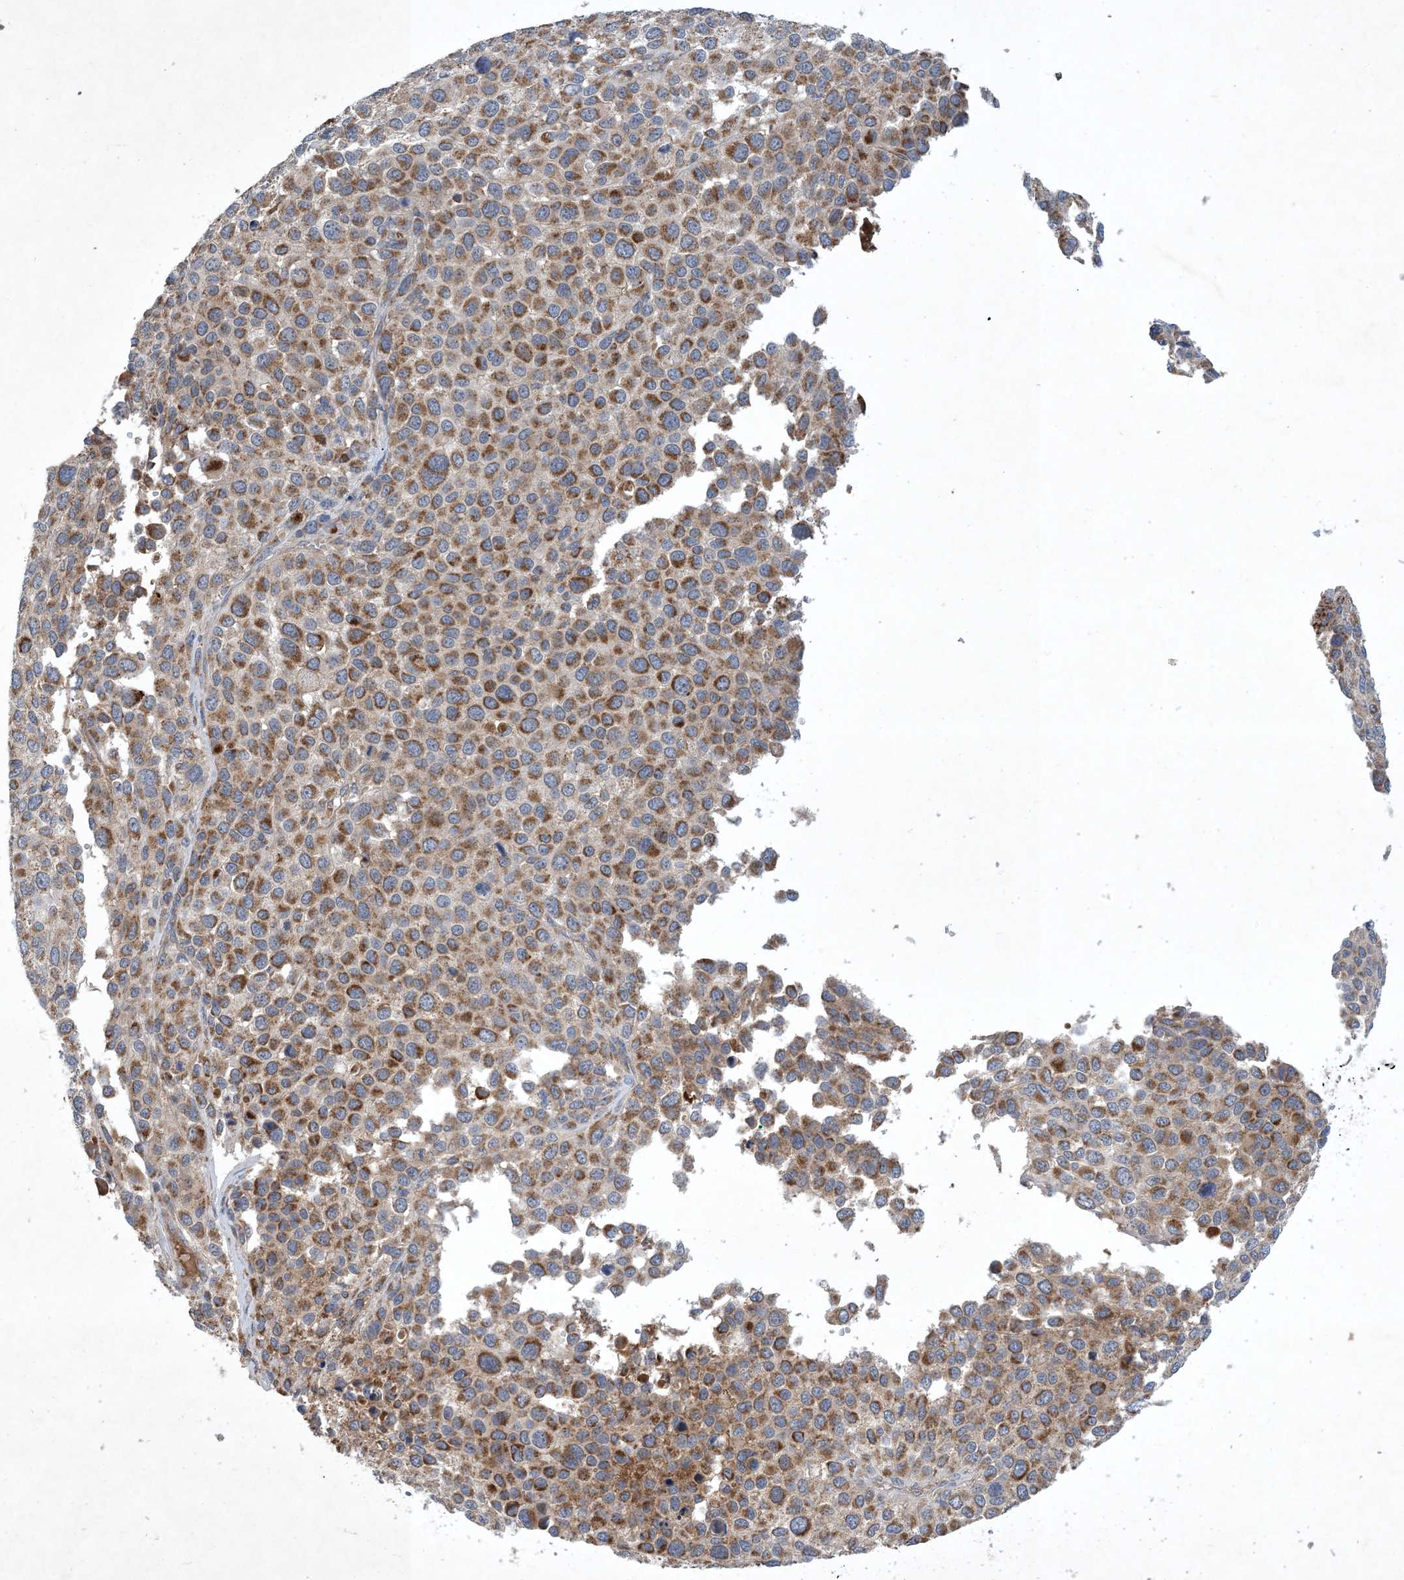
{"staining": {"intensity": "strong", "quantity": "25%-75%", "location": "cytoplasmic/membranous"}, "tissue": "melanoma", "cell_type": "Tumor cells", "image_type": "cancer", "snomed": [{"axis": "morphology", "description": "Malignant melanoma, NOS"}, {"axis": "topography", "description": "Skin of trunk"}], "caption": "Tumor cells show high levels of strong cytoplasmic/membranous positivity in about 25%-75% of cells in melanoma. The staining was performed using DAB to visualize the protein expression in brown, while the nuclei were stained in blue with hematoxylin (Magnification: 20x).", "gene": "STK19", "patient": {"sex": "male", "age": 71}}